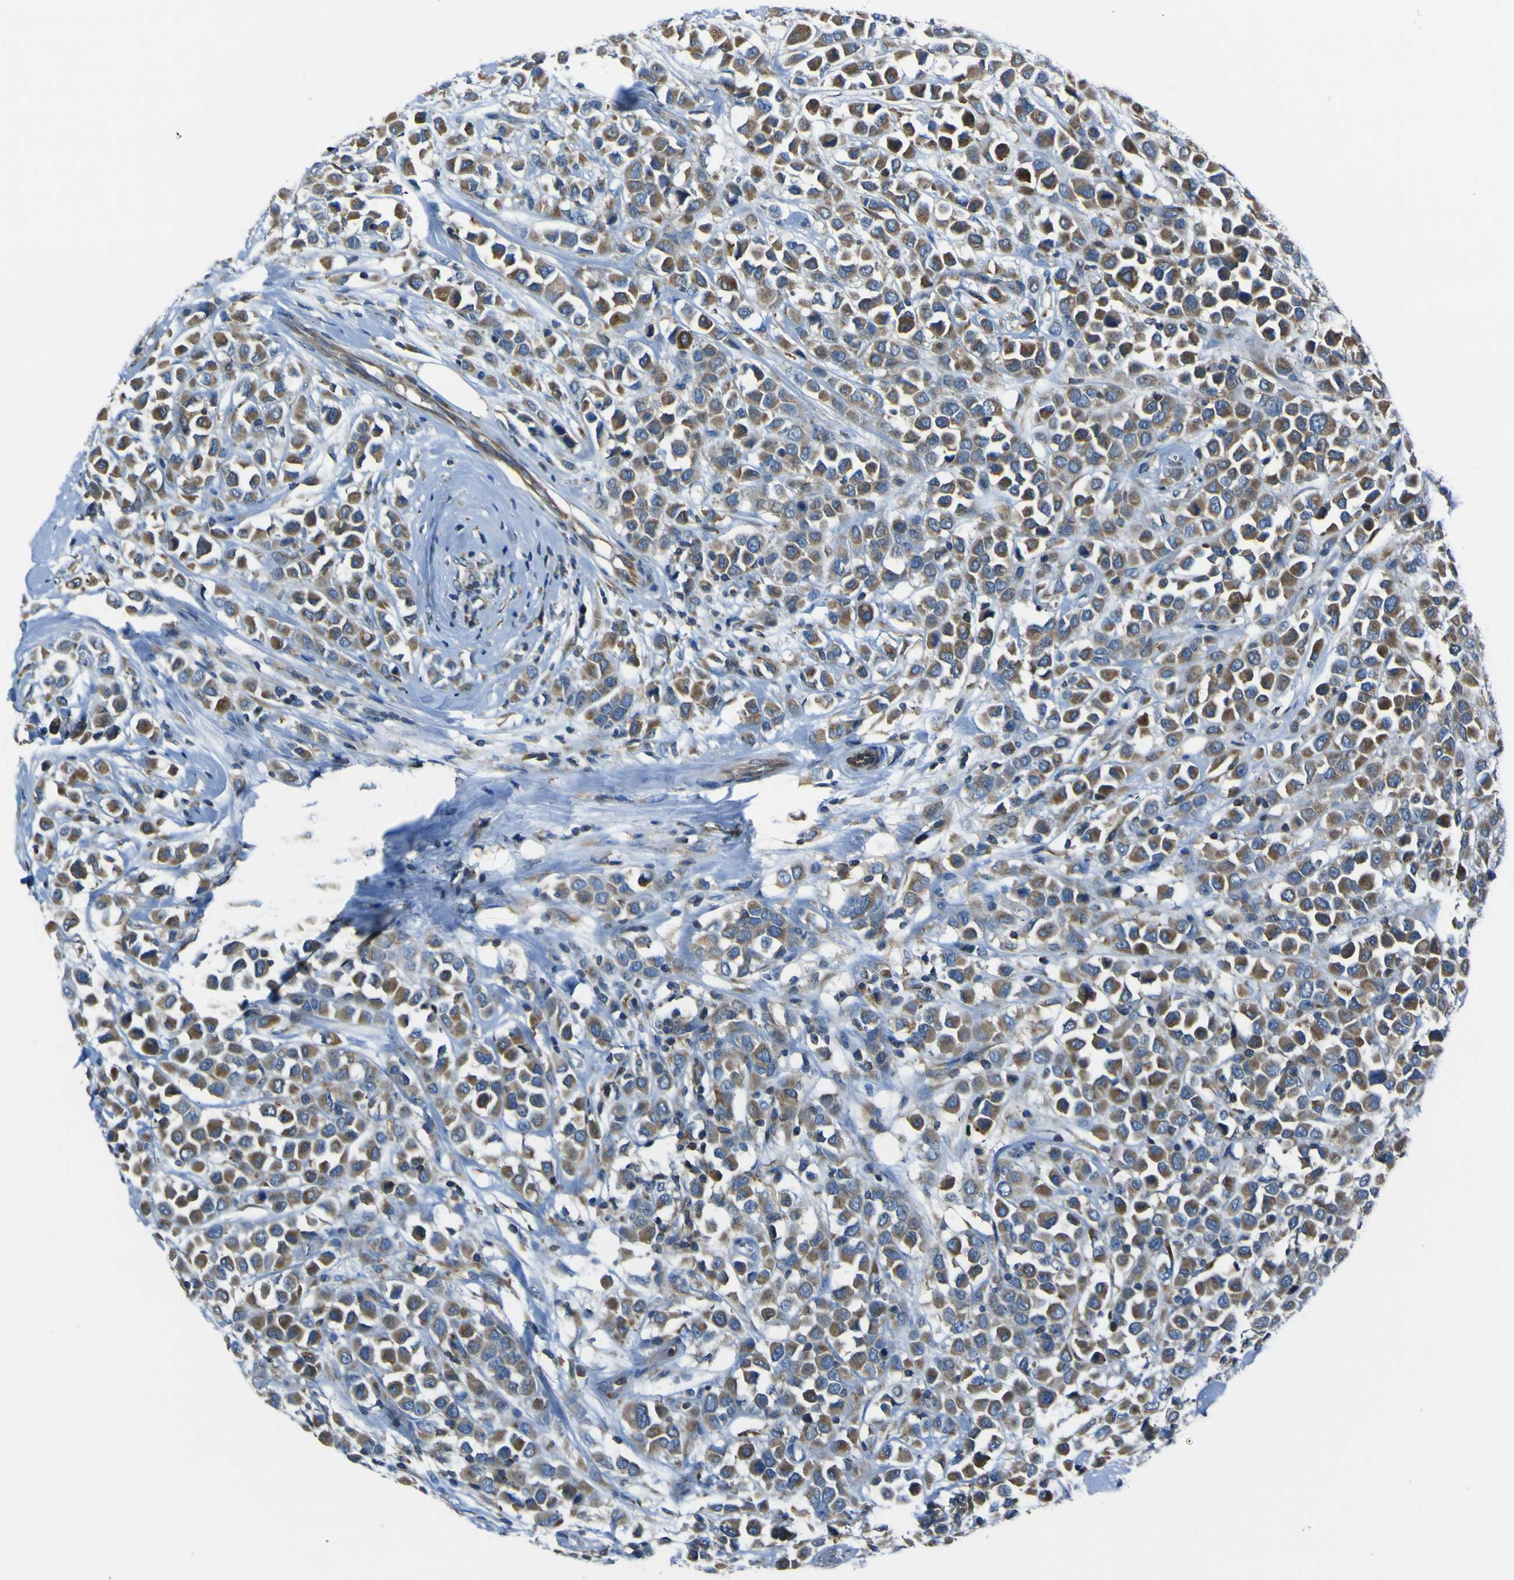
{"staining": {"intensity": "moderate", "quantity": ">75%", "location": "cytoplasmic/membranous"}, "tissue": "breast cancer", "cell_type": "Tumor cells", "image_type": "cancer", "snomed": [{"axis": "morphology", "description": "Duct carcinoma"}, {"axis": "topography", "description": "Breast"}], "caption": "A histopathology image of invasive ductal carcinoma (breast) stained for a protein displays moderate cytoplasmic/membranous brown staining in tumor cells.", "gene": "STIM1", "patient": {"sex": "female", "age": 61}}